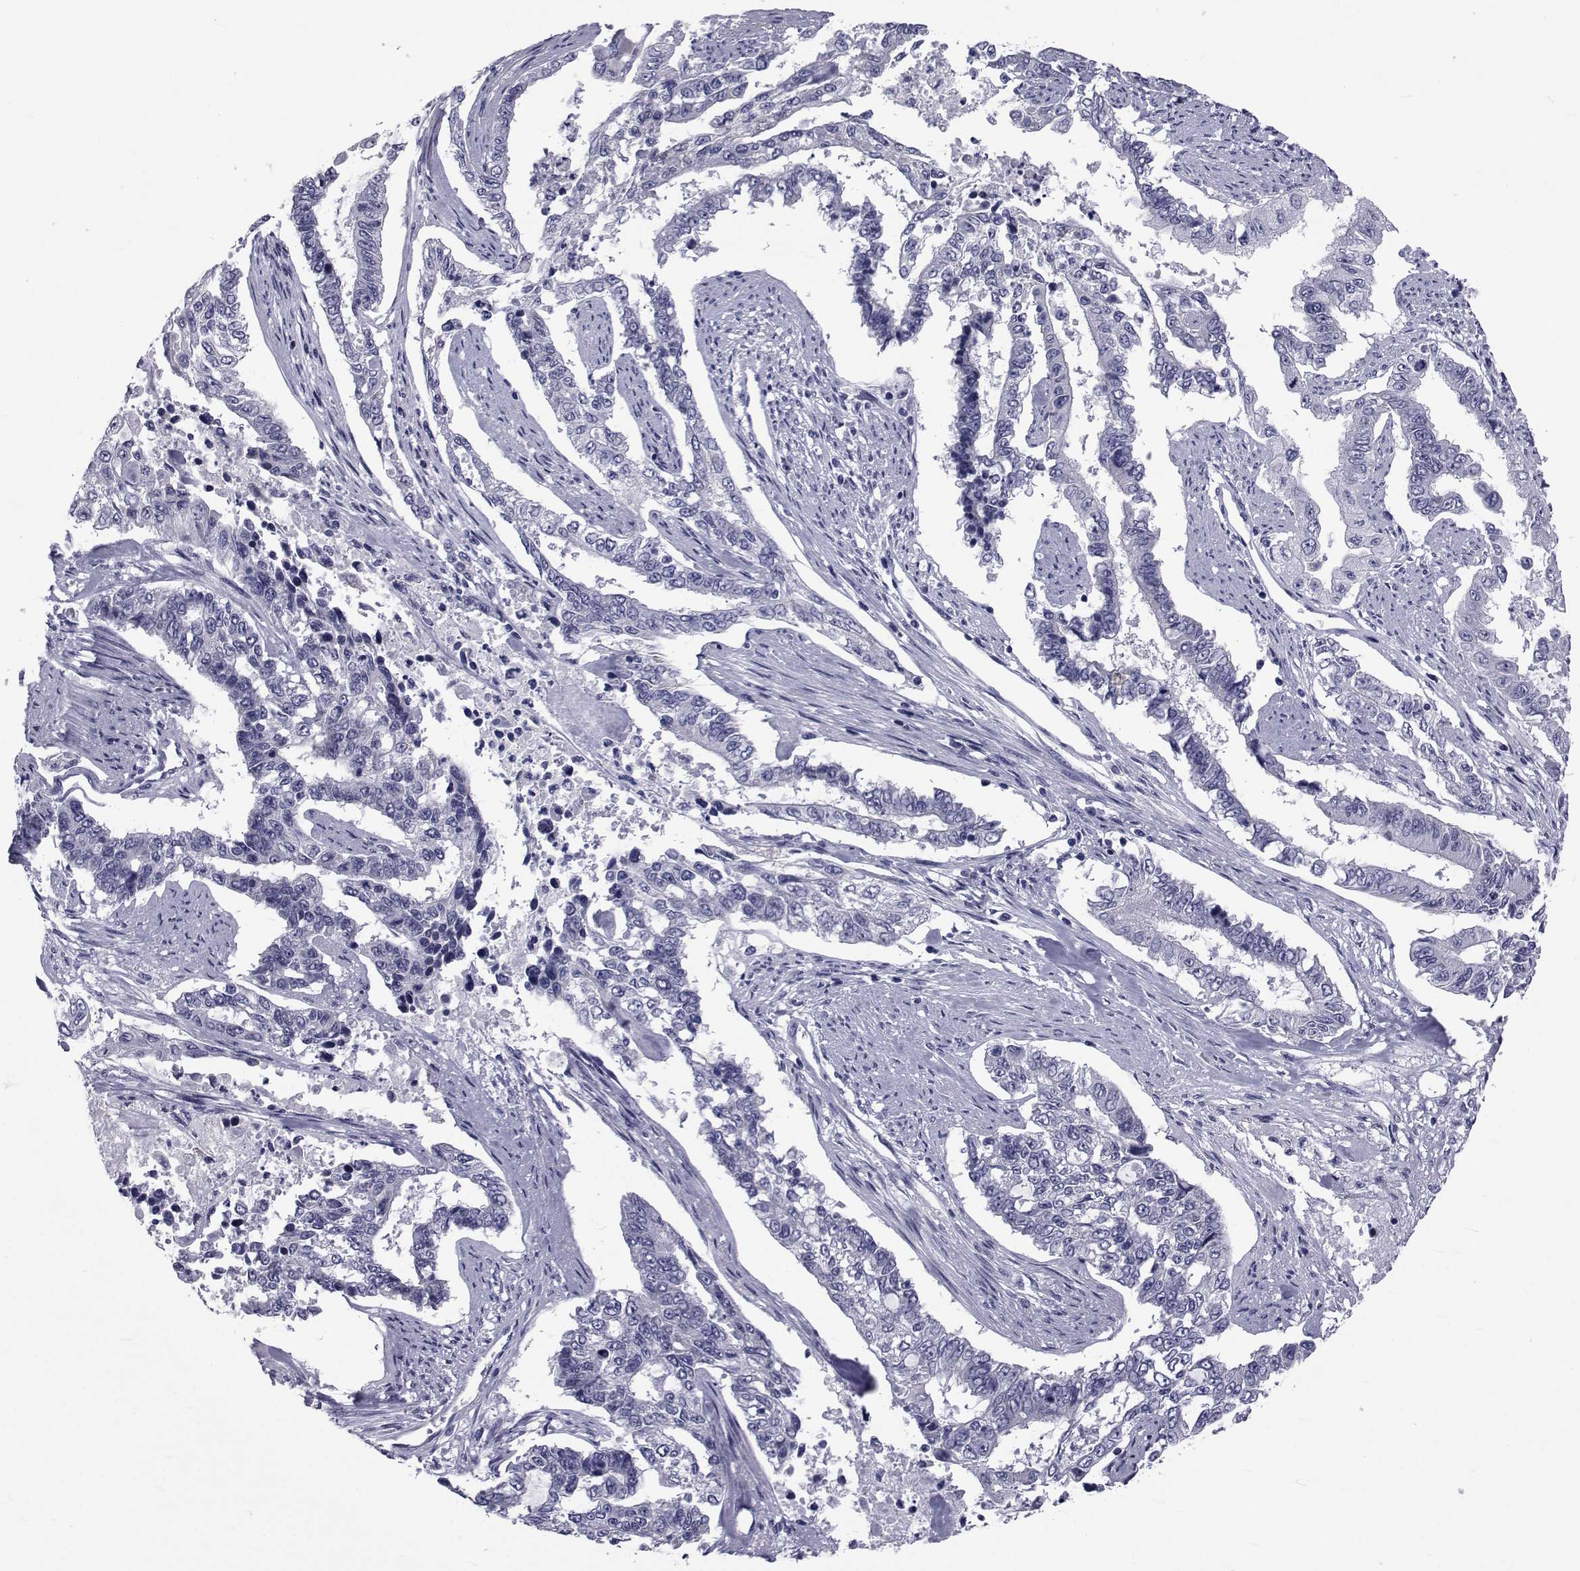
{"staining": {"intensity": "negative", "quantity": "none", "location": "none"}, "tissue": "endometrial cancer", "cell_type": "Tumor cells", "image_type": "cancer", "snomed": [{"axis": "morphology", "description": "Adenocarcinoma, NOS"}, {"axis": "topography", "description": "Uterus"}], "caption": "Tumor cells show no significant protein expression in endometrial adenocarcinoma. (Stains: DAB (3,3'-diaminobenzidine) IHC with hematoxylin counter stain, Microscopy: brightfield microscopy at high magnification).", "gene": "GKAP1", "patient": {"sex": "female", "age": 59}}